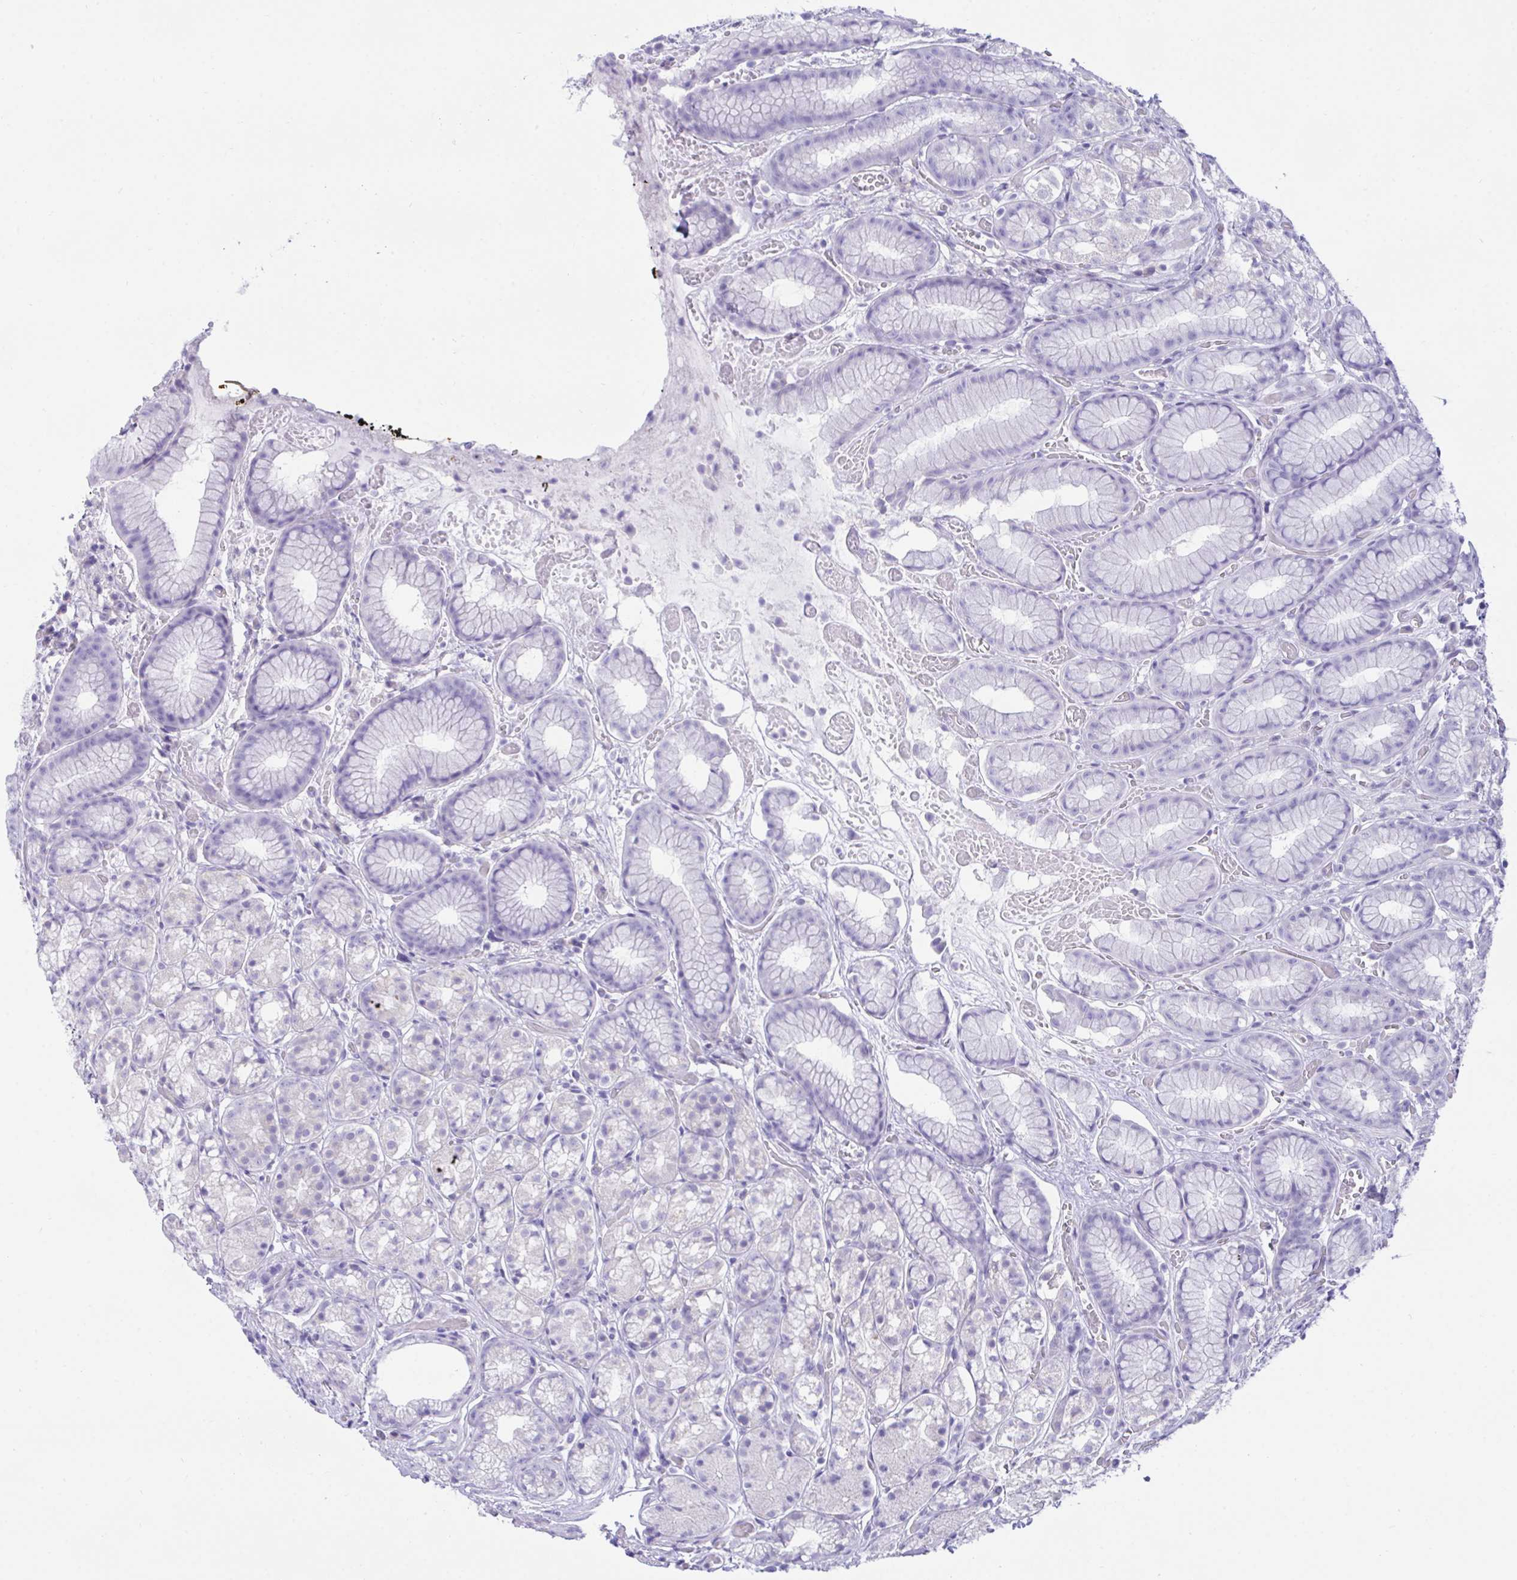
{"staining": {"intensity": "negative", "quantity": "none", "location": "none"}, "tissue": "stomach", "cell_type": "Glandular cells", "image_type": "normal", "snomed": [{"axis": "morphology", "description": "Normal tissue, NOS"}, {"axis": "topography", "description": "Smooth muscle"}, {"axis": "topography", "description": "Stomach"}], "caption": "This is an immunohistochemistry (IHC) micrograph of unremarkable stomach. There is no expression in glandular cells.", "gene": "TMEM106B", "patient": {"sex": "male", "age": 70}}